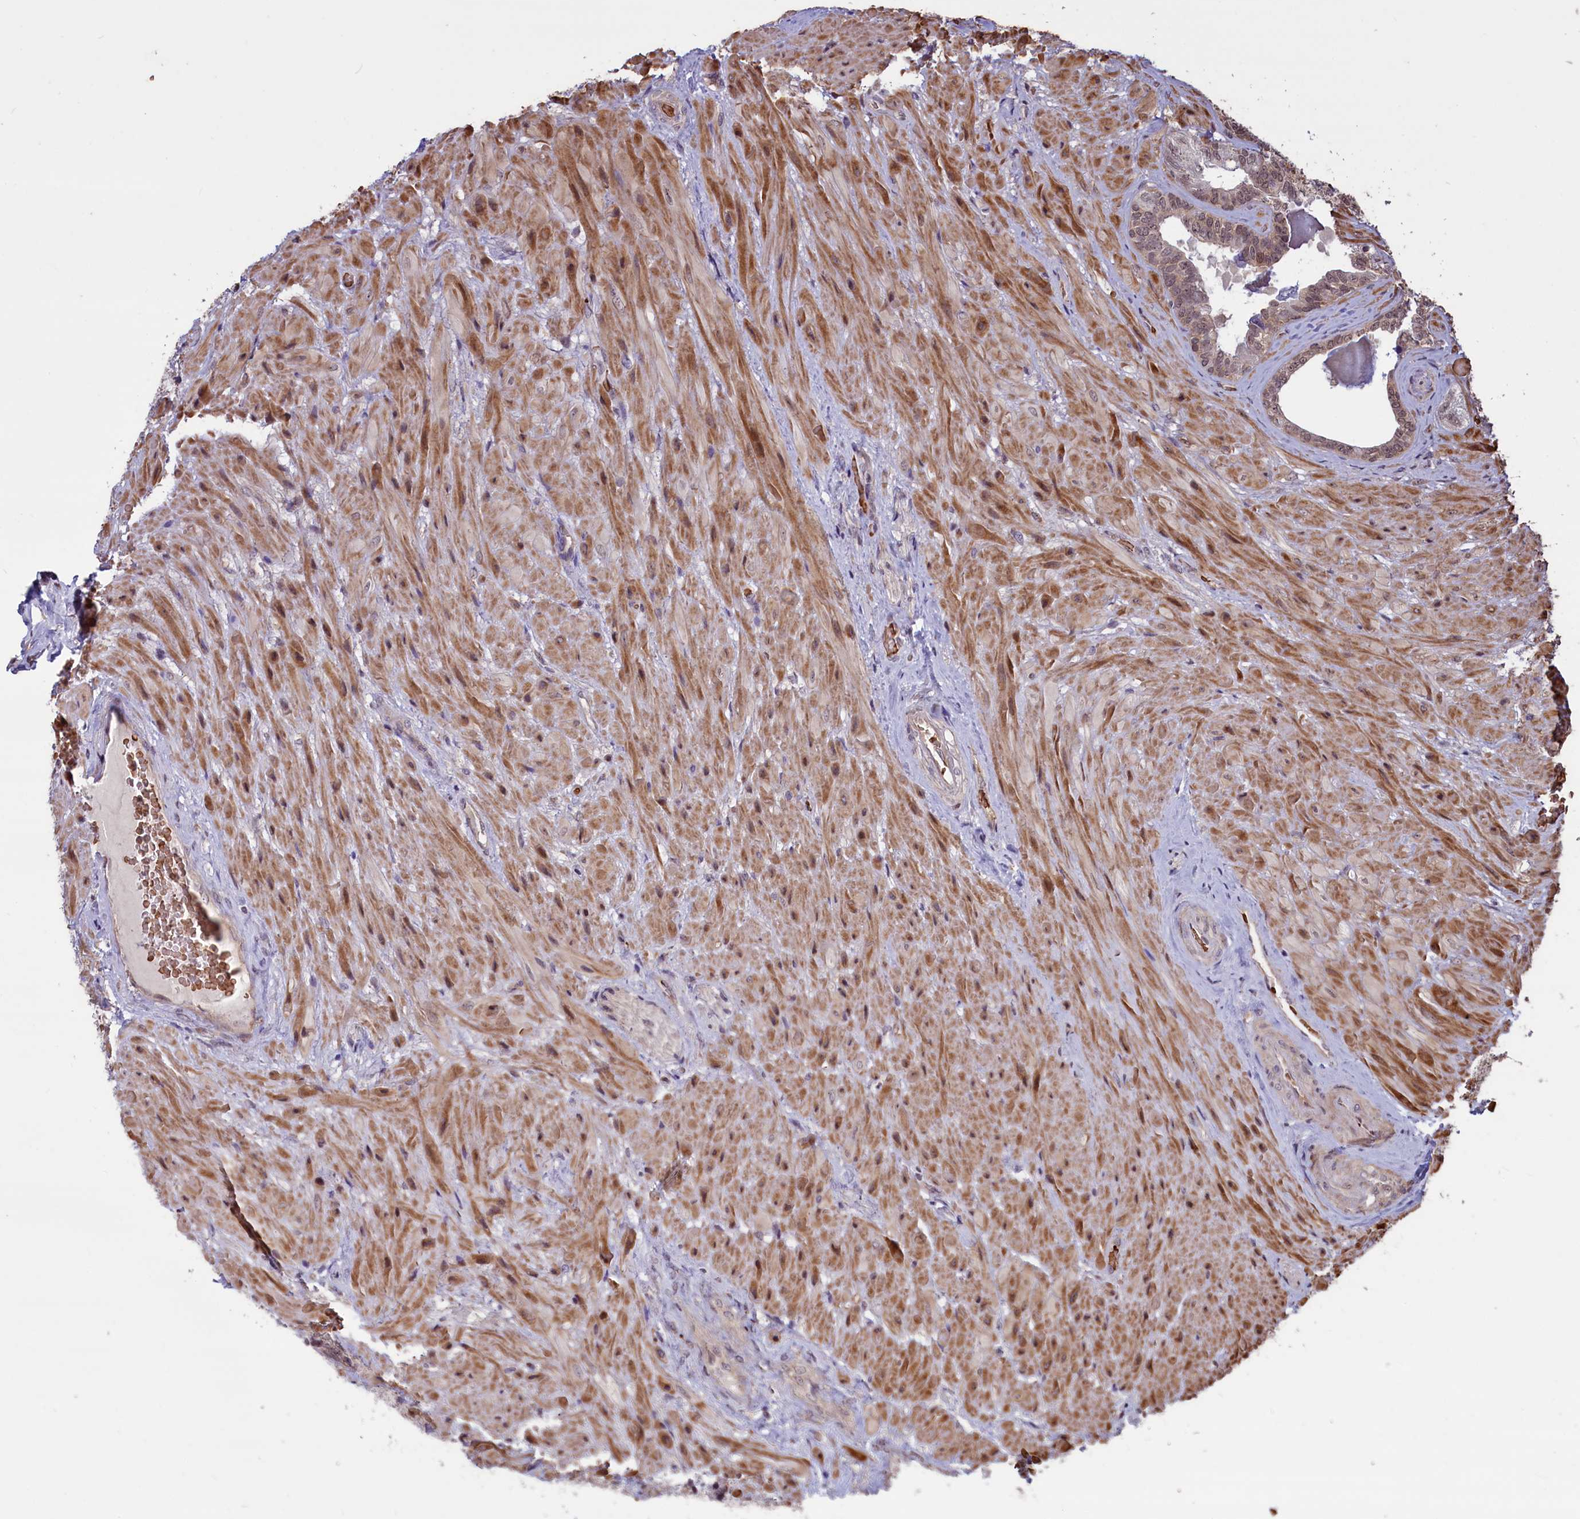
{"staining": {"intensity": "weak", "quantity": "25%-75%", "location": "nuclear"}, "tissue": "seminal vesicle", "cell_type": "Glandular cells", "image_type": "normal", "snomed": [{"axis": "morphology", "description": "Normal tissue, NOS"}, {"axis": "topography", "description": "Prostate and seminal vesicle, NOS"}, {"axis": "topography", "description": "Prostate"}, {"axis": "topography", "description": "Seminal veicle"}], "caption": "A low amount of weak nuclear expression is seen in about 25%-75% of glandular cells in benign seminal vesicle.", "gene": "SHFL", "patient": {"sex": "male", "age": 67}}